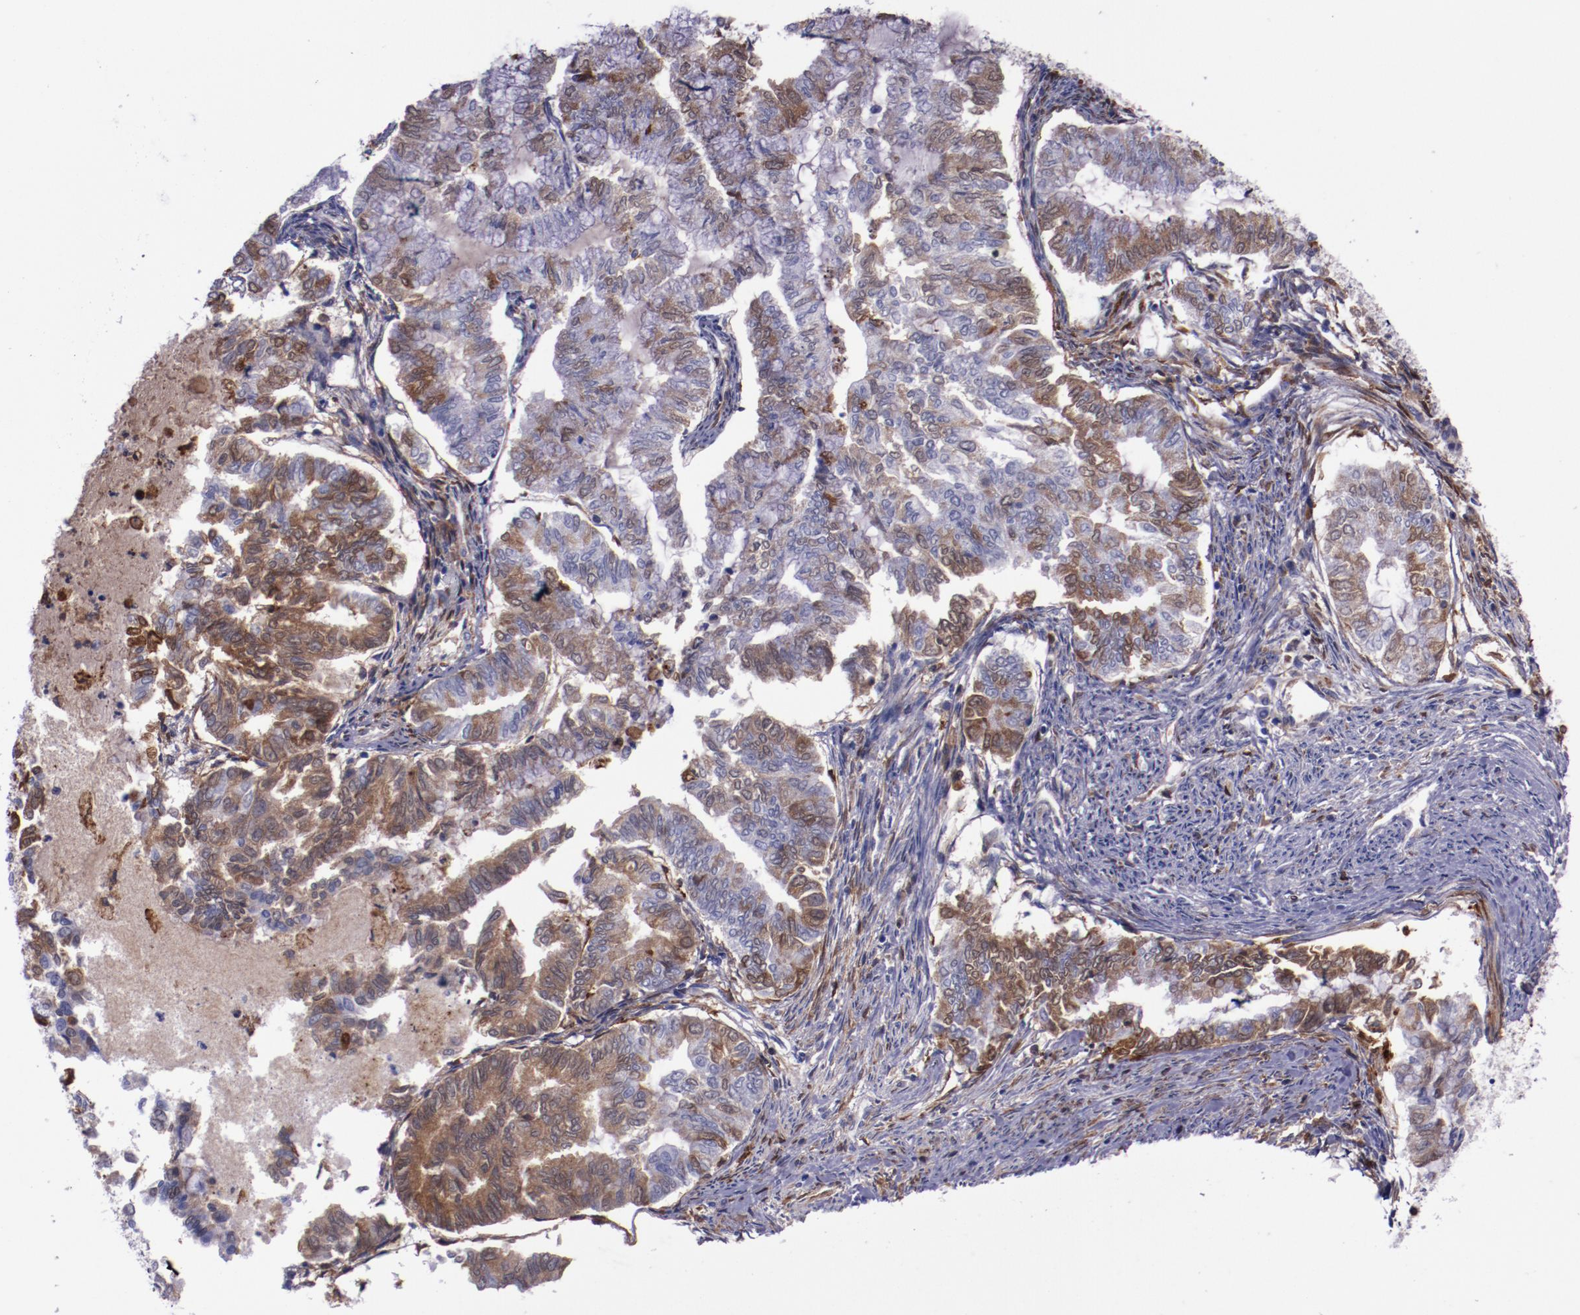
{"staining": {"intensity": "moderate", "quantity": "25%-75%", "location": "cytoplasmic/membranous"}, "tissue": "endometrial cancer", "cell_type": "Tumor cells", "image_type": "cancer", "snomed": [{"axis": "morphology", "description": "Adenocarcinoma, NOS"}, {"axis": "topography", "description": "Endometrium"}], "caption": "An immunohistochemistry image of tumor tissue is shown. Protein staining in brown labels moderate cytoplasmic/membranous positivity in endometrial cancer (adenocarcinoma) within tumor cells. The staining is performed using DAB brown chromogen to label protein expression. The nuclei are counter-stained blue using hematoxylin.", "gene": "APOH", "patient": {"sex": "female", "age": 79}}